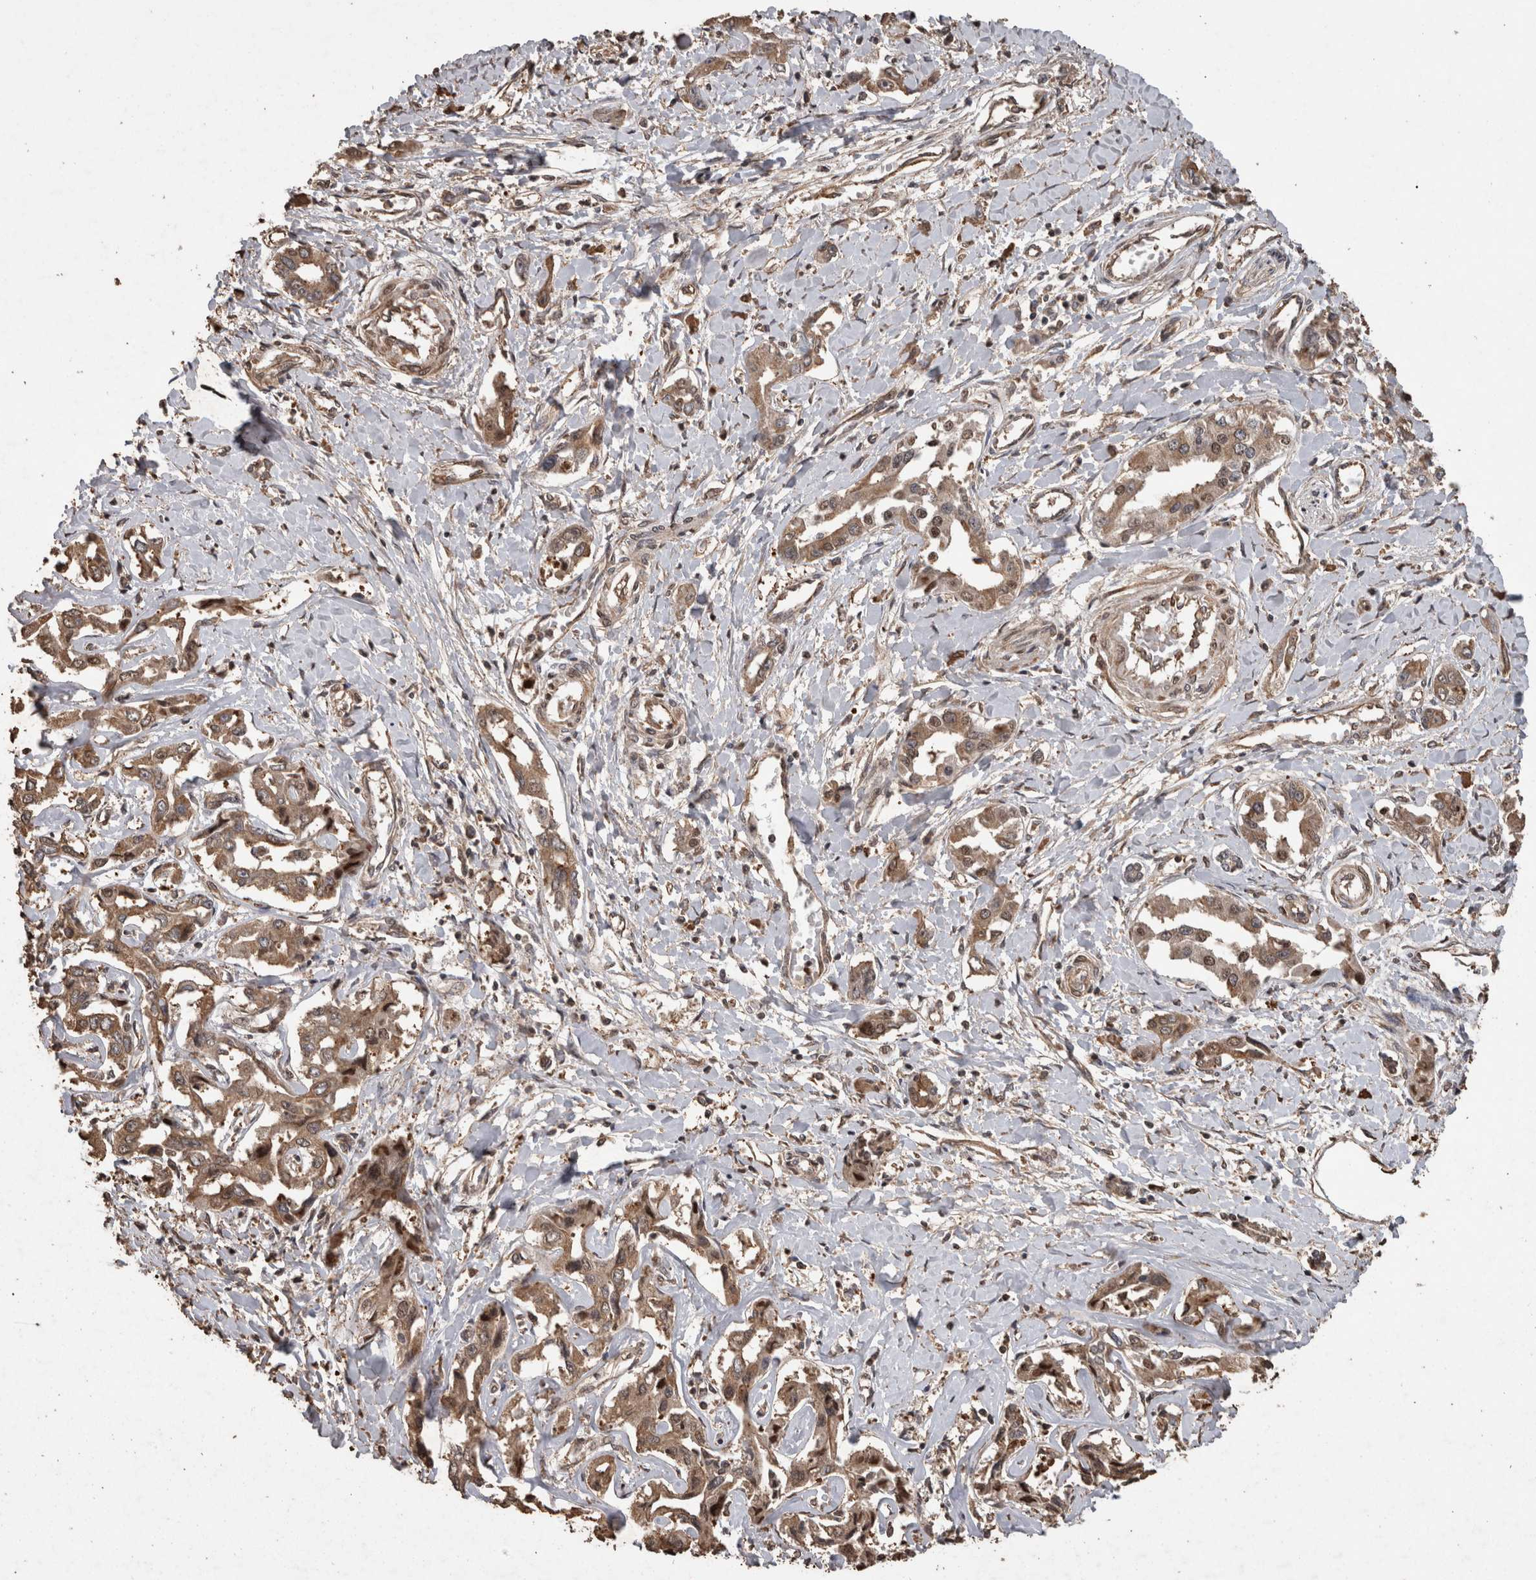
{"staining": {"intensity": "moderate", "quantity": ">75%", "location": "cytoplasmic/membranous,nuclear"}, "tissue": "liver cancer", "cell_type": "Tumor cells", "image_type": "cancer", "snomed": [{"axis": "morphology", "description": "Cholangiocarcinoma"}, {"axis": "topography", "description": "Liver"}], "caption": "A high-resolution image shows immunohistochemistry staining of liver cancer (cholangiocarcinoma), which displays moderate cytoplasmic/membranous and nuclear positivity in approximately >75% of tumor cells.", "gene": "PINK1", "patient": {"sex": "male", "age": 59}}